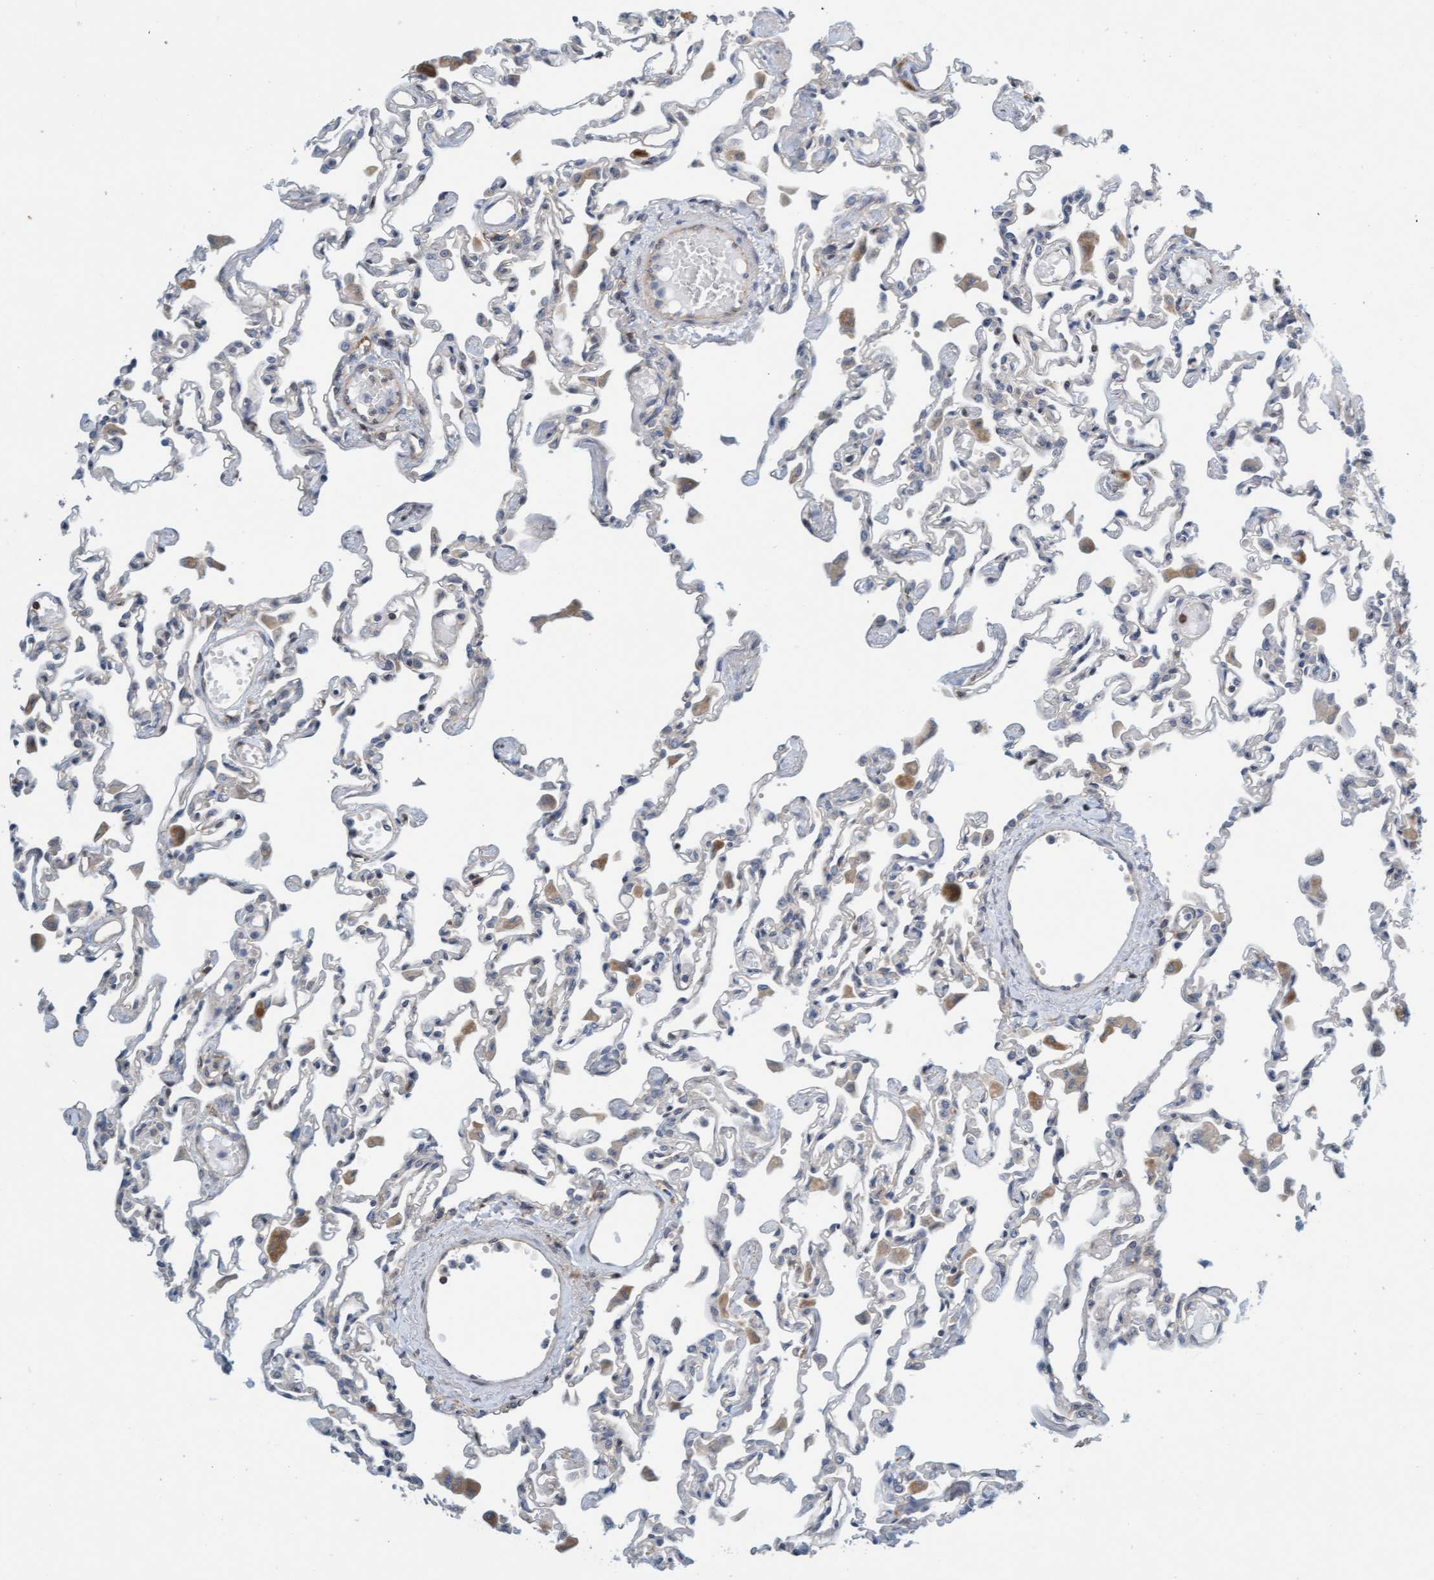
{"staining": {"intensity": "negative", "quantity": "none", "location": "none"}, "tissue": "lung", "cell_type": "Alveolar cells", "image_type": "normal", "snomed": [{"axis": "morphology", "description": "Normal tissue, NOS"}, {"axis": "topography", "description": "Bronchus"}, {"axis": "topography", "description": "Lung"}], "caption": "IHC image of normal lung: lung stained with DAB reveals no significant protein staining in alveolar cells.", "gene": "PRKD2", "patient": {"sex": "female", "age": 49}}